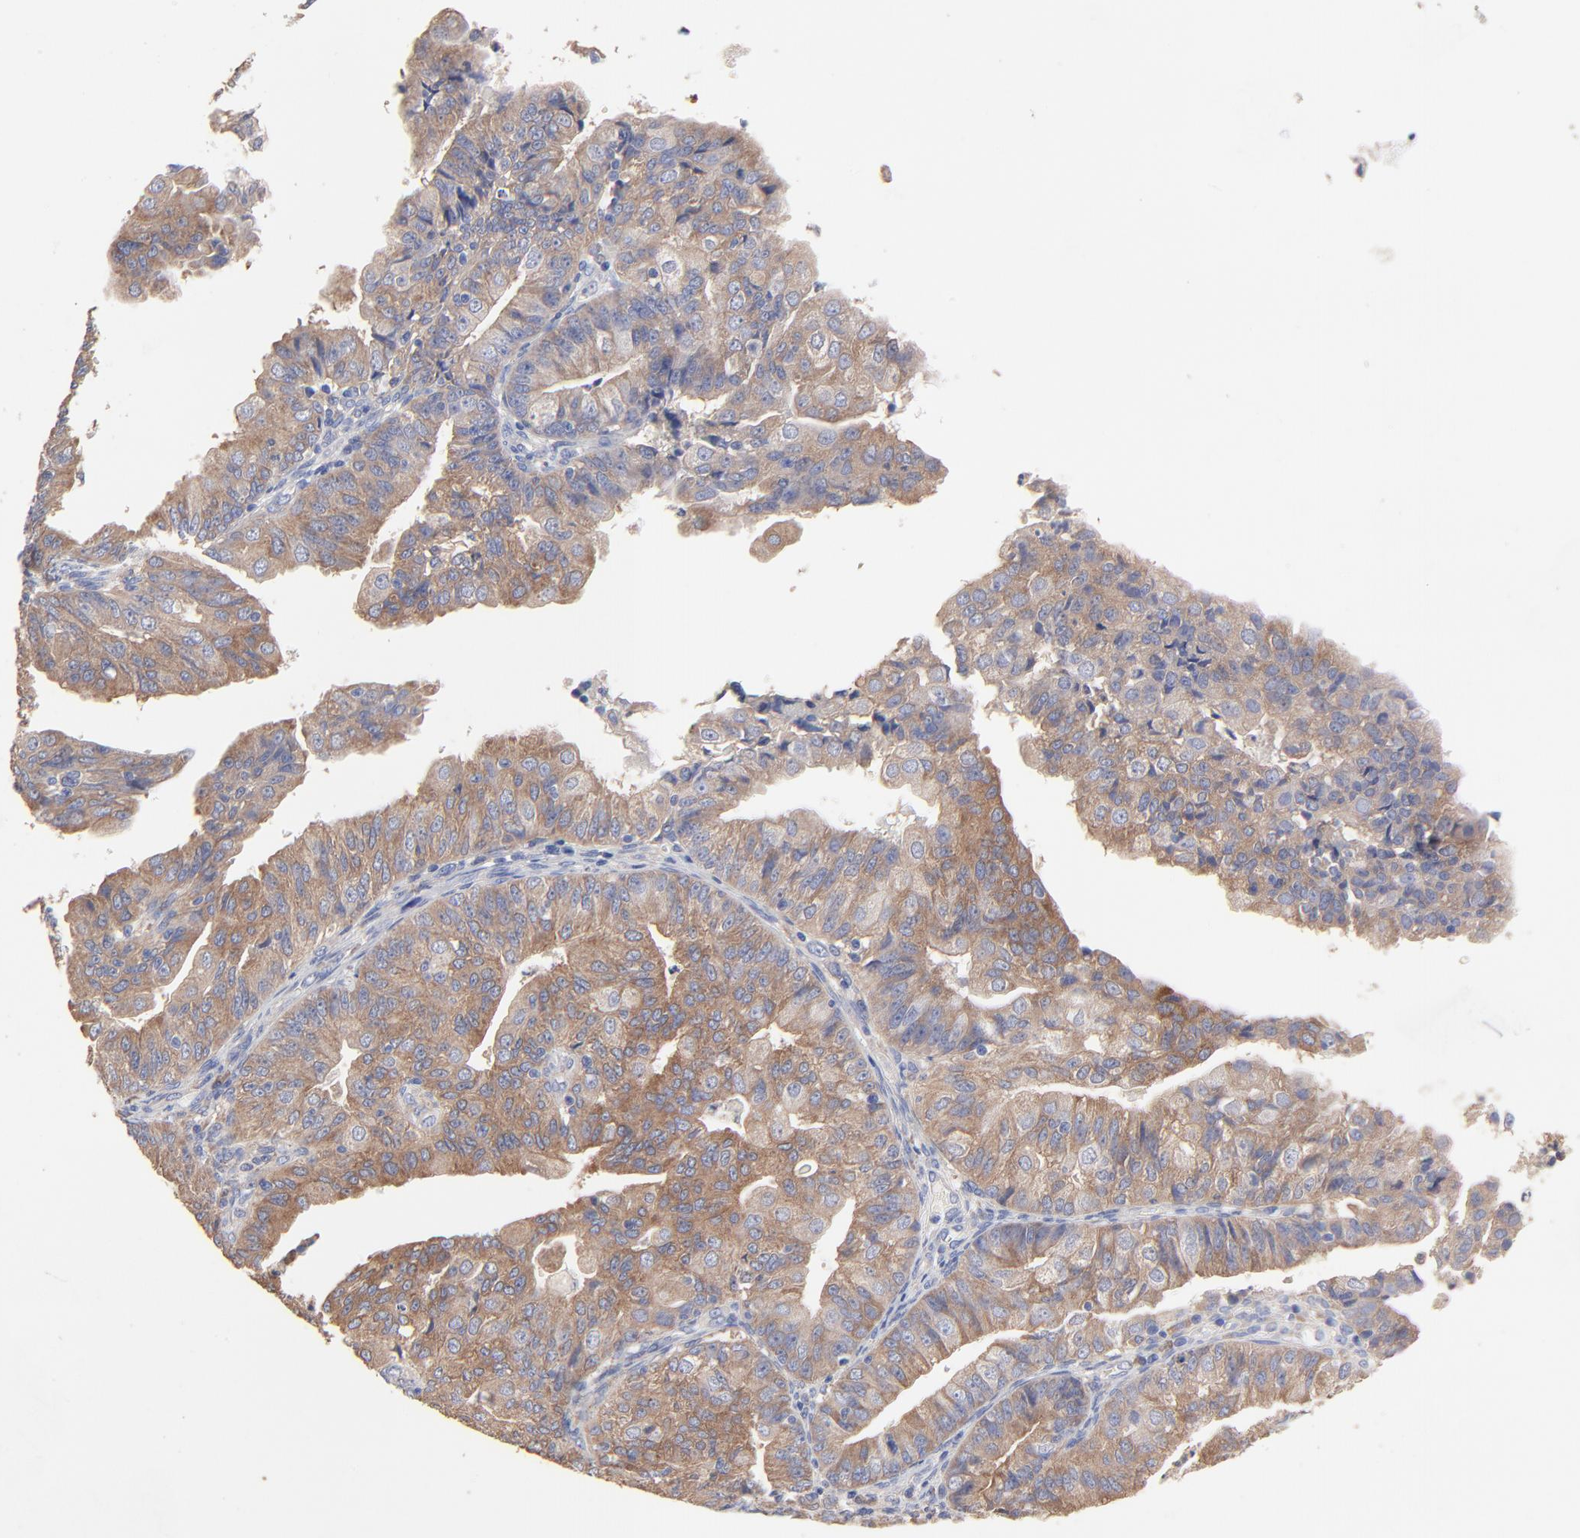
{"staining": {"intensity": "moderate", "quantity": ">75%", "location": "cytoplasmic/membranous"}, "tissue": "endometrial cancer", "cell_type": "Tumor cells", "image_type": "cancer", "snomed": [{"axis": "morphology", "description": "Adenocarcinoma, NOS"}, {"axis": "topography", "description": "Endometrium"}], "caption": "A high-resolution histopathology image shows immunohistochemistry staining of endometrial cancer (adenocarcinoma), which displays moderate cytoplasmic/membranous positivity in approximately >75% of tumor cells. The protein is shown in brown color, while the nuclei are stained blue.", "gene": "PPFIBP2", "patient": {"sex": "female", "age": 56}}